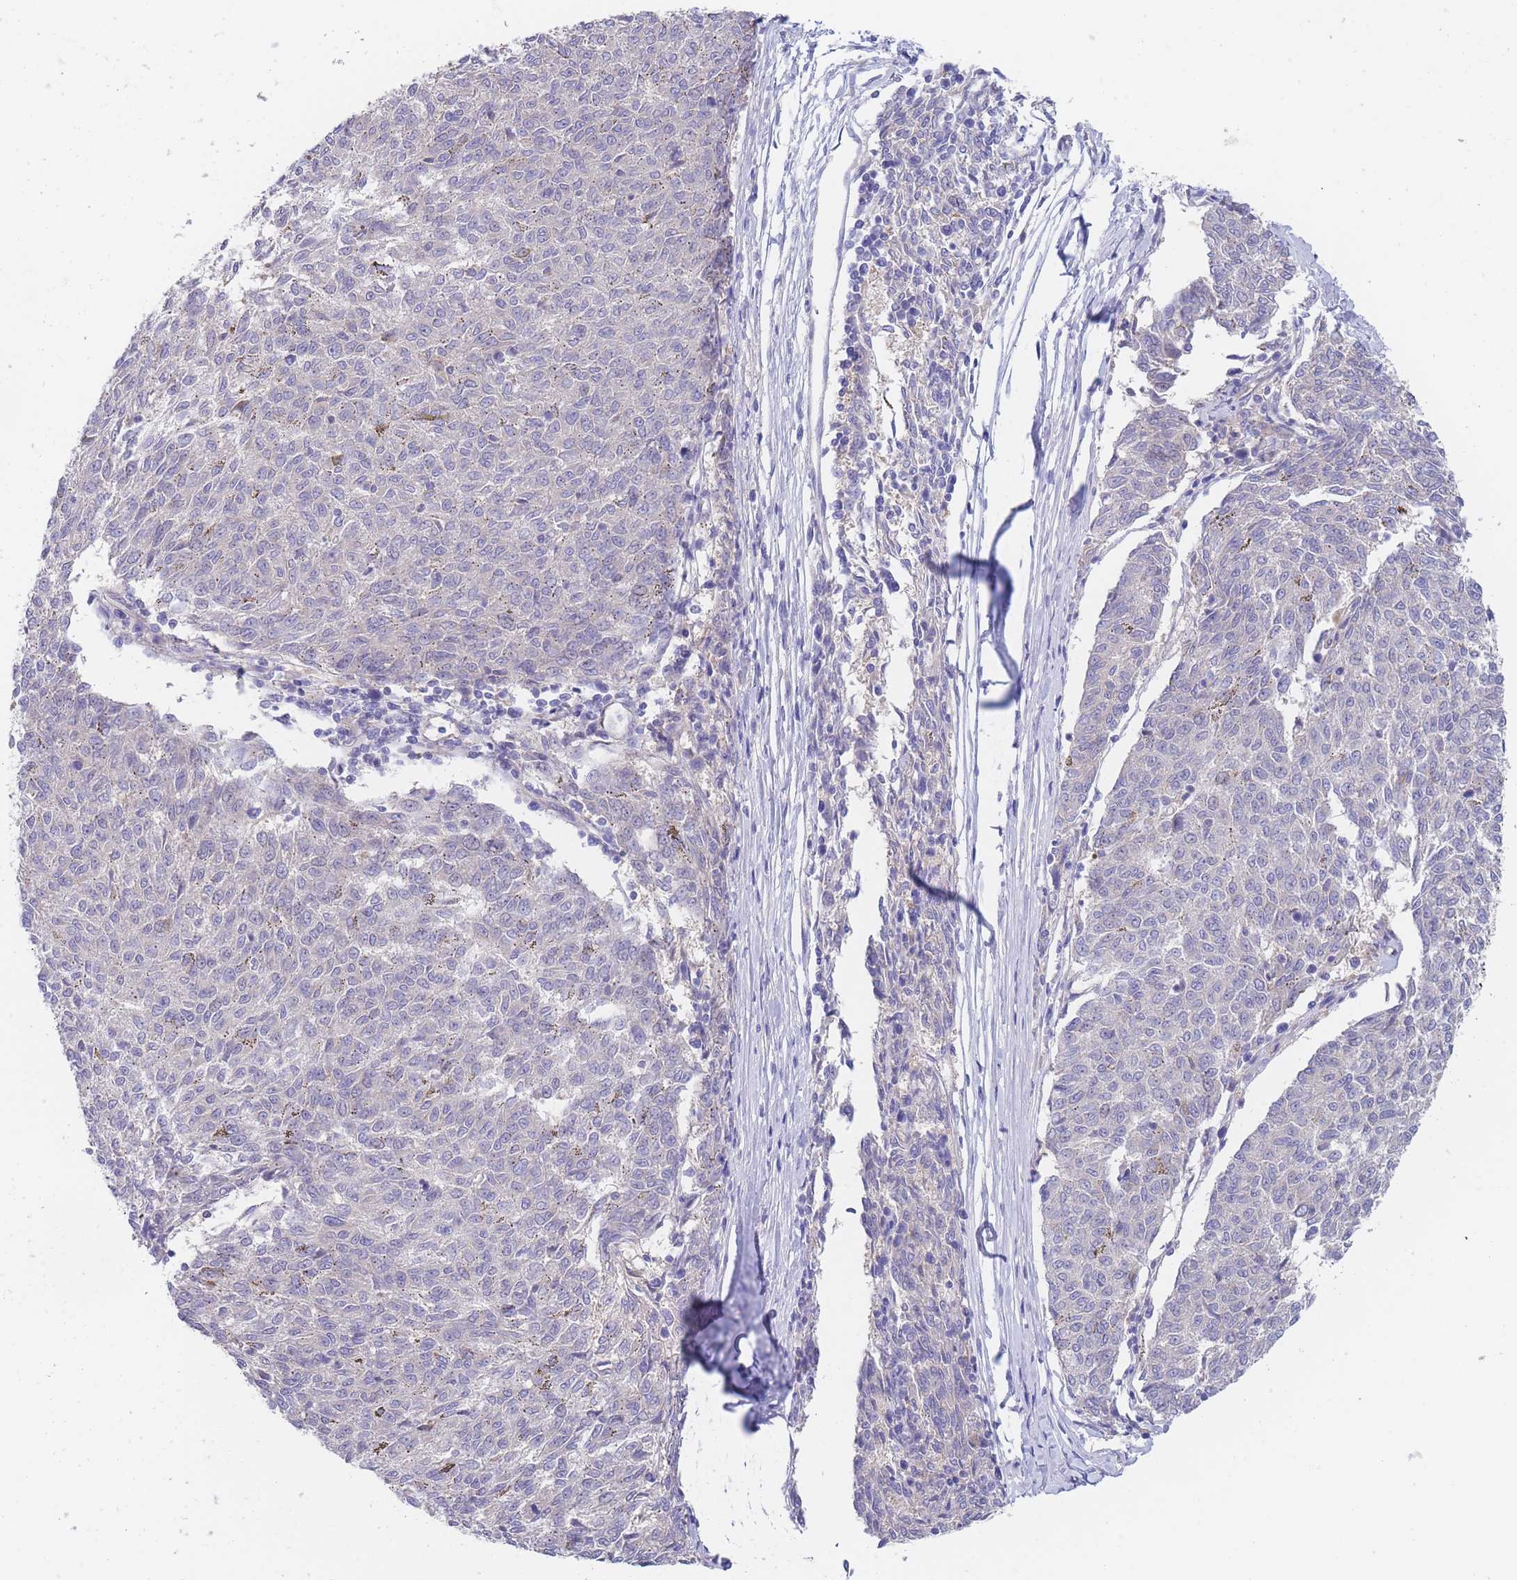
{"staining": {"intensity": "negative", "quantity": "none", "location": "none"}, "tissue": "melanoma", "cell_type": "Tumor cells", "image_type": "cancer", "snomed": [{"axis": "morphology", "description": "Malignant melanoma, NOS"}, {"axis": "topography", "description": "Skin"}], "caption": "Immunohistochemistry (IHC) of malignant melanoma reveals no expression in tumor cells.", "gene": "ZNF281", "patient": {"sex": "female", "age": 72}}